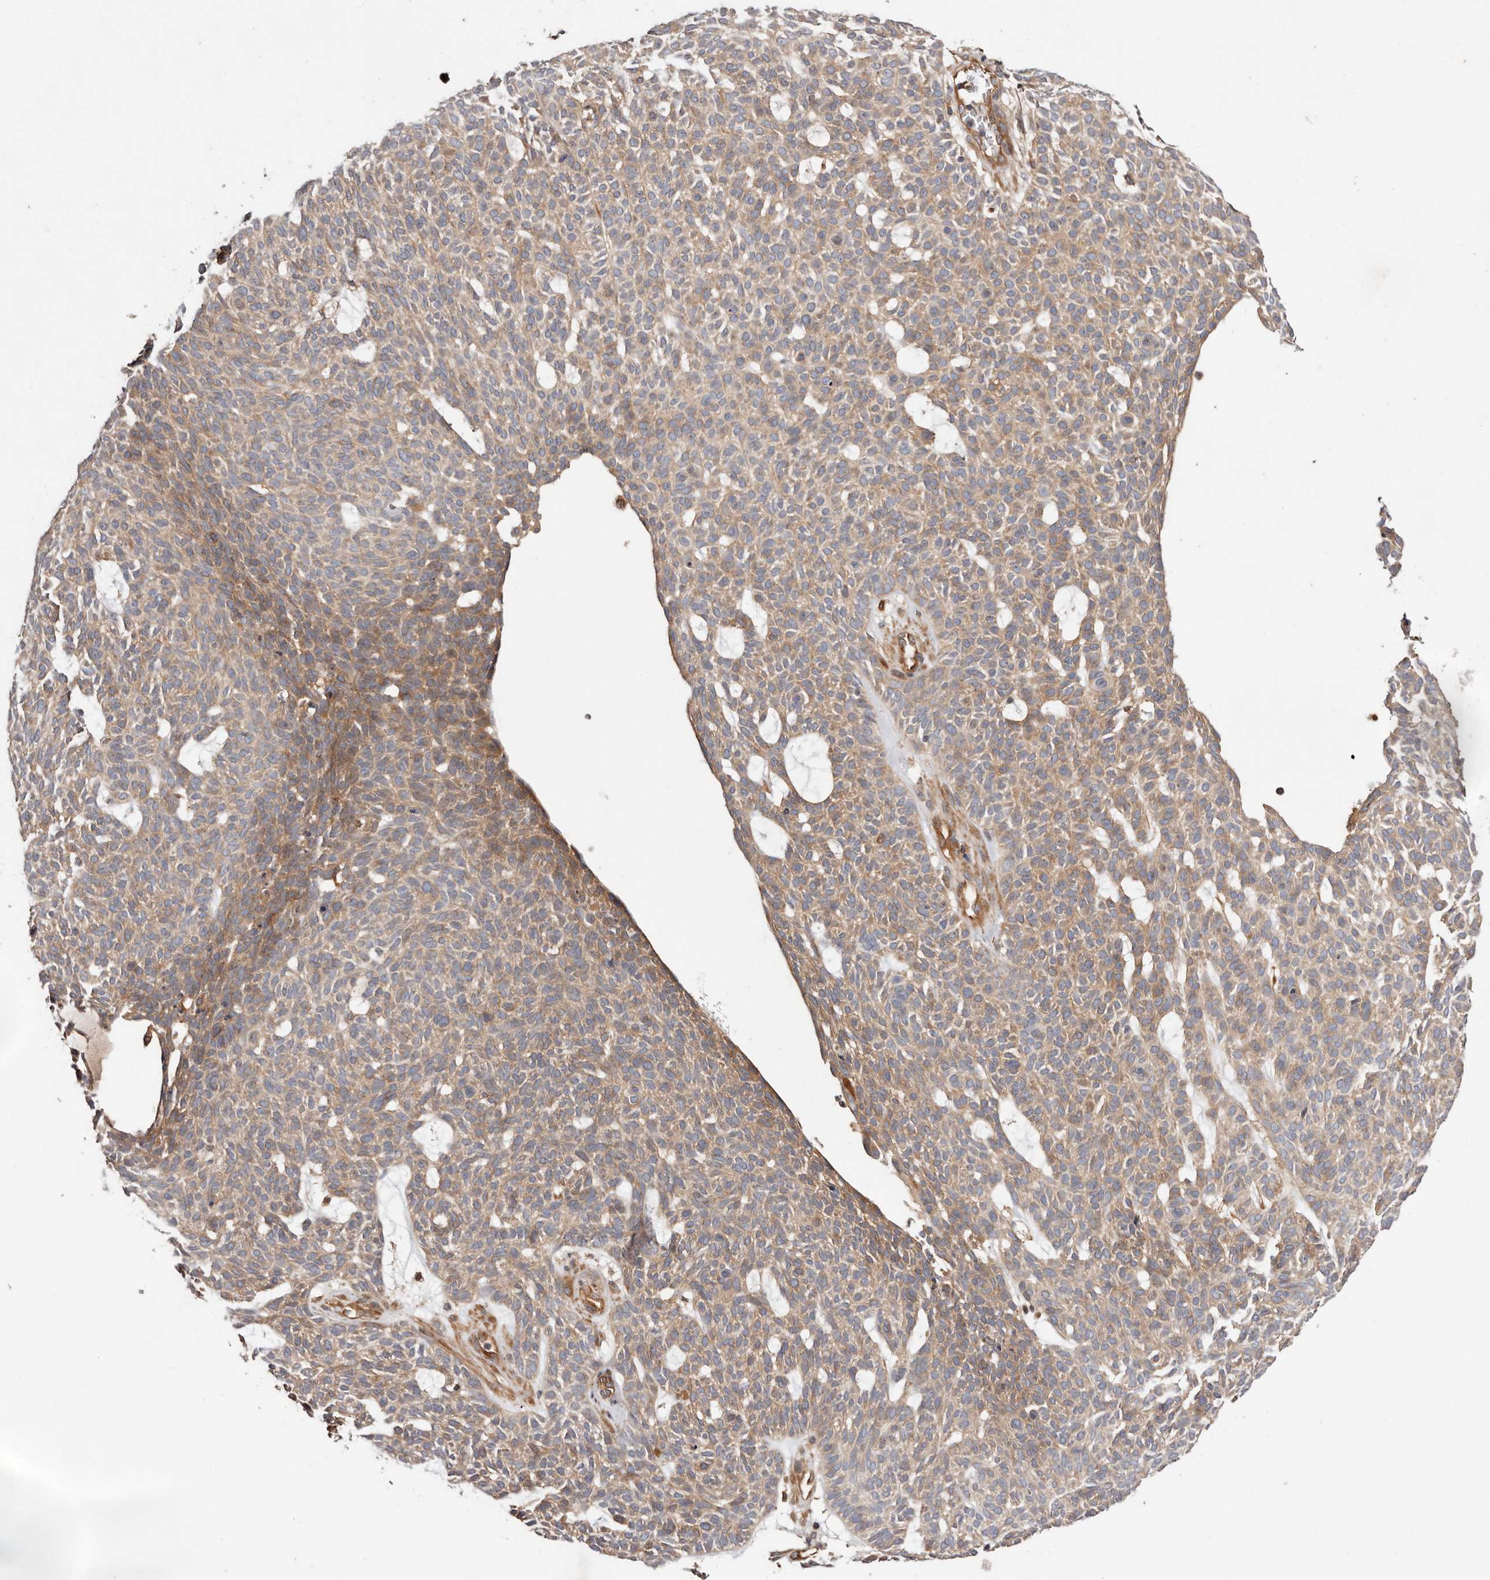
{"staining": {"intensity": "moderate", "quantity": "25%-75%", "location": "cytoplasmic/membranous"}, "tissue": "skin cancer", "cell_type": "Tumor cells", "image_type": "cancer", "snomed": [{"axis": "morphology", "description": "Squamous cell carcinoma, NOS"}, {"axis": "topography", "description": "Skin"}], "caption": "Skin squamous cell carcinoma stained for a protein (brown) shows moderate cytoplasmic/membranous positive expression in about 25%-75% of tumor cells.", "gene": "MACF1", "patient": {"sex": "female", "age": 90}}